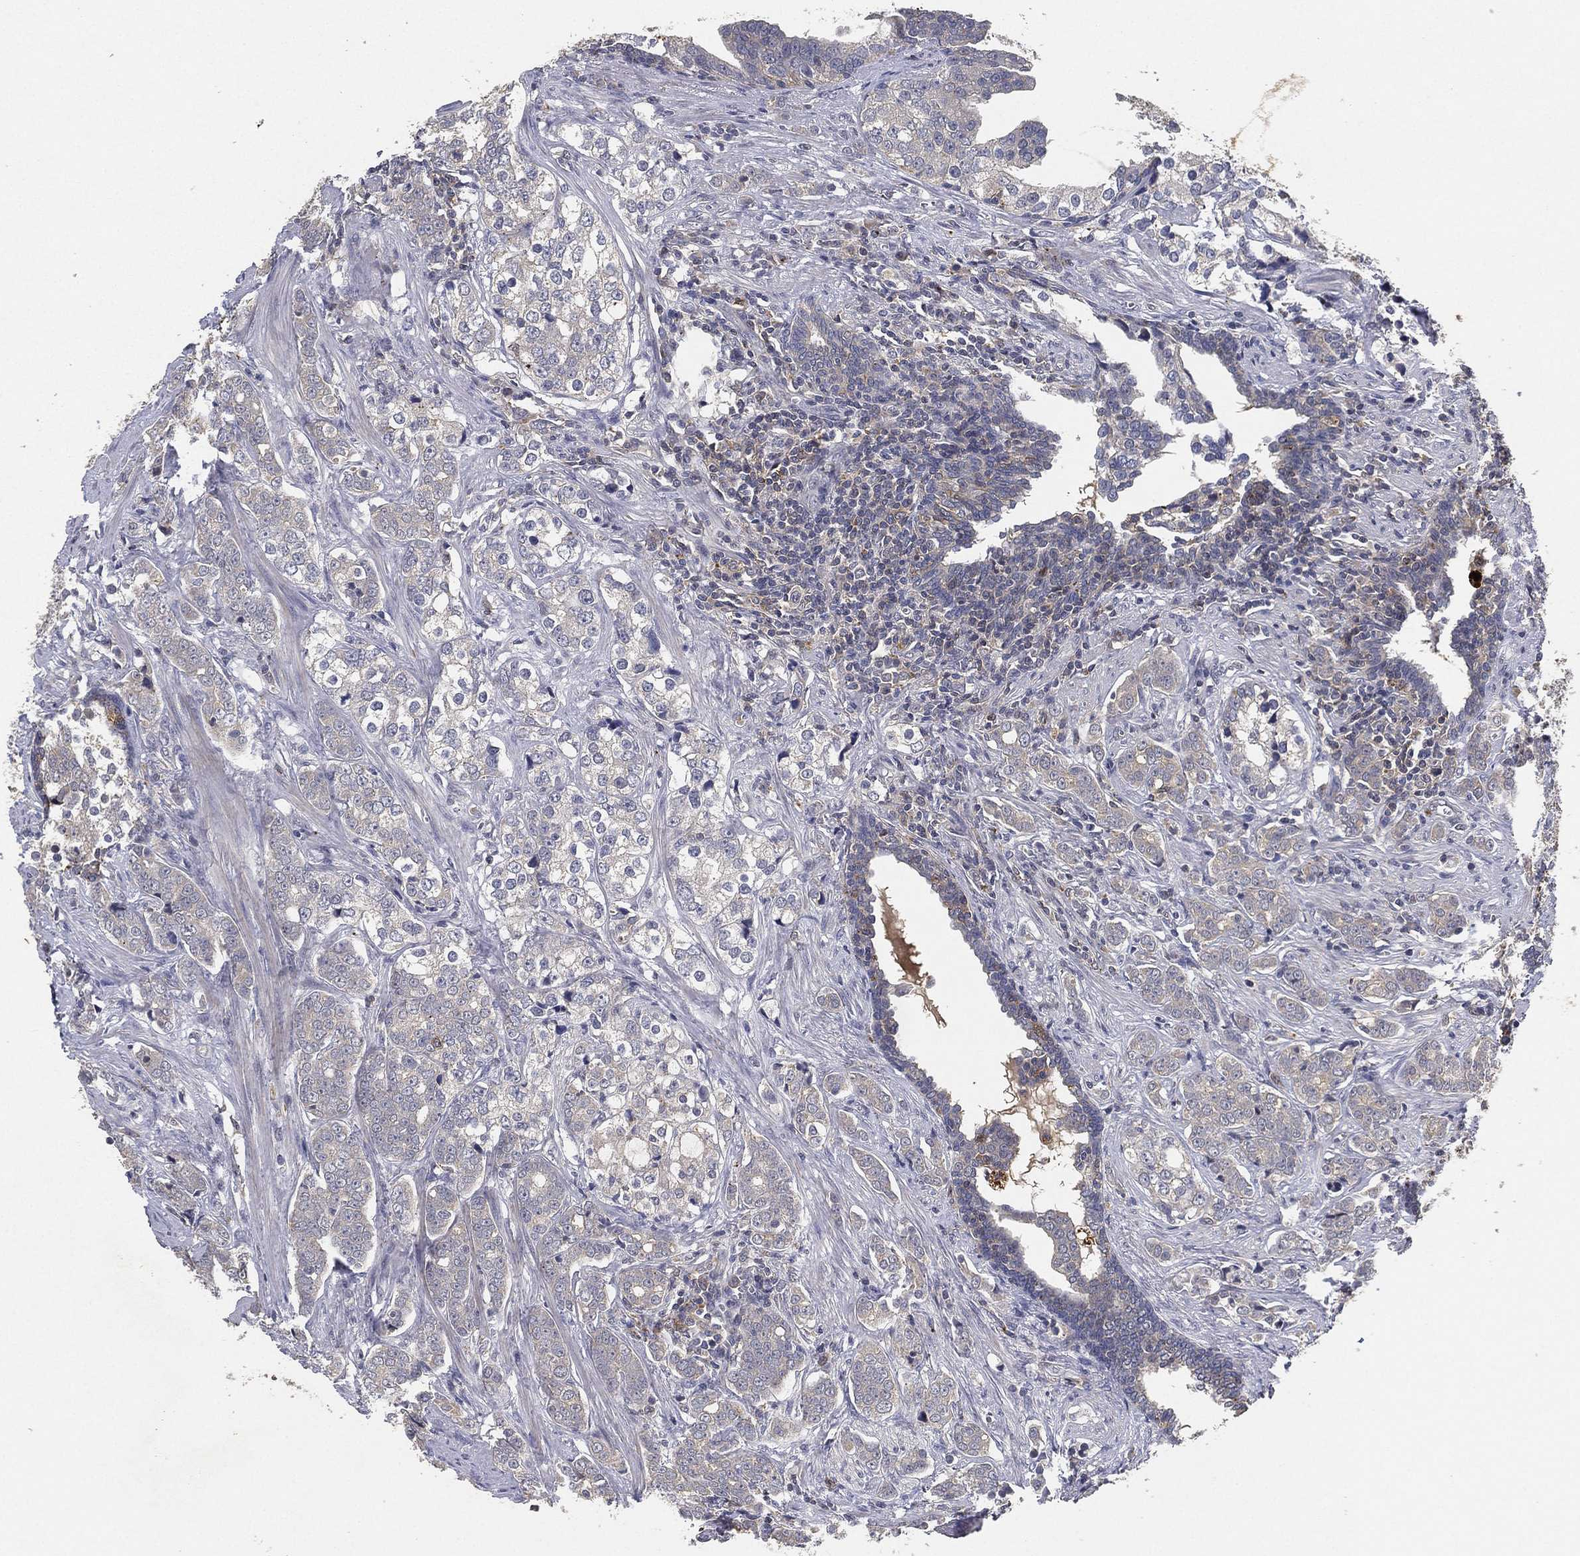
{"staining": {"intensity": "negative", "quantity": "none", "location": "none"}, "tissue": "prostate cancer", "cell_type": "Tumor cells", "image_type": "cancer", "snomed": [{"axis": "morphology", "description": "Adenocarcinoma, NOS"}, {"axis": "topography", "description": "Prostate and seminal vesicle, NOS"}], "caption": "High magnification brightfield microscopy of prostate cancer (adenocarcinoma) stained with DAB (brown) and counterstained with hematoxylin (blue): tumor cells show no significant staining.", "gene": "CFAP251", "patient": {"sex": "male", "age": 63}}